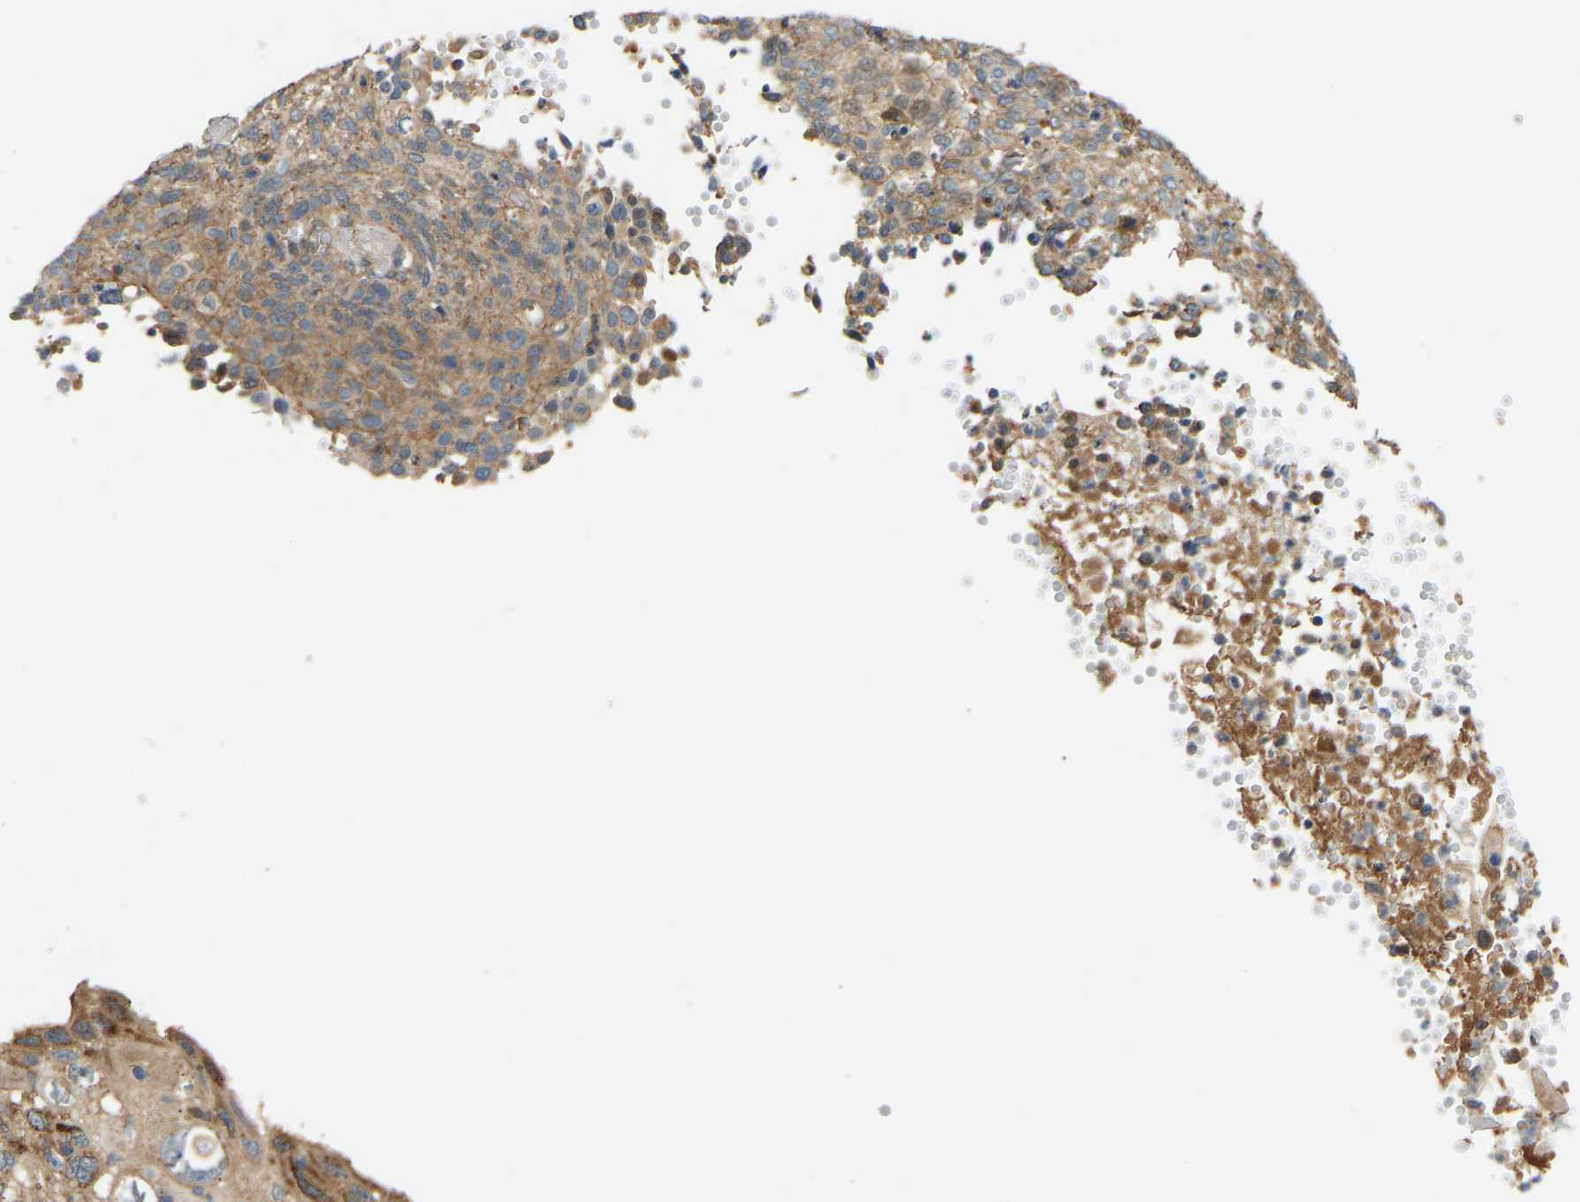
{"staining": {"intensity": "weak", "quantity": ">75%", "location": "cytoplasmic/membranous"}, "tissue": "cervical cancer", "cell_type": "Tumor cells", "image_type": "cancer", "snomed": [{"axis": "morphology", "description": "Squamous cell carcinoma, NOS"}, {"axis": "topography", "description": "Cervix"}], "caption": "Approximately >75% of tumor cells in cervical squamous cell carcinoma display weak cytoplasmic/membranous protein expression as visualized by brown immunohistochemical staining.", "gene": "PTCD1", "patient": {"sex": "female", "age": 70}}